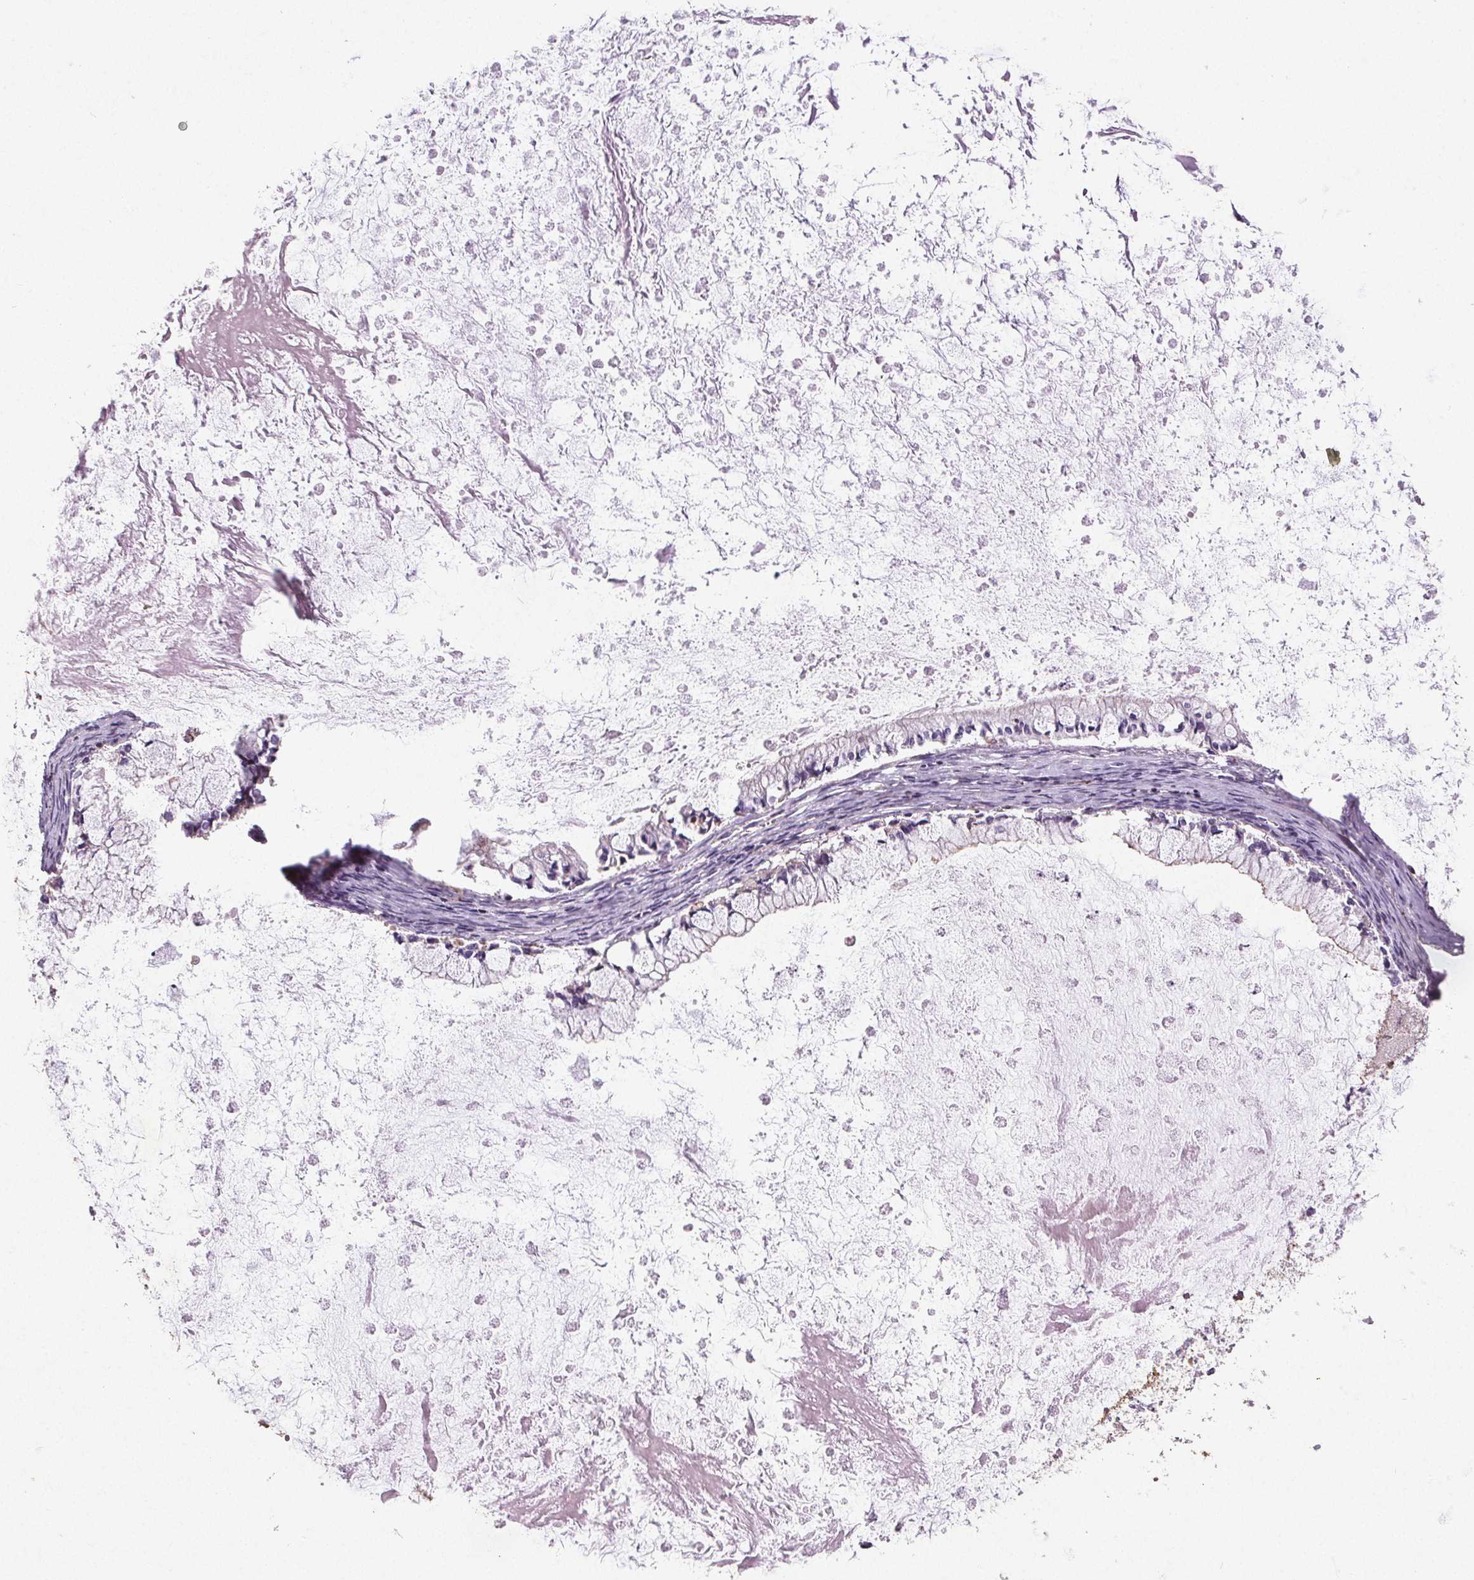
{"staining": {"intensity": "negative", "quantity": "none", "location": "none"}, "tissue": "ovarian cancer", "cell_type": "Tumor cells", "image_type": "cancer", "snomed": [{"axis": "morphology", "description": "Cystadenocarcinoma, mucinous, NOS"}, {"axis": "topography", "description": "Ovary"}], "caption": "High magnification brightfield microscopy of ovarian cancer (mucinous cystadenocarcinoma) stained with DAB (3,3'-diaminobenzidine) (brown) and counterstained with hematoxylin (blue): tumor cells show no significant staining.", "gene": "C19orf84", "patient": {"sex": "female", "age": 67}}